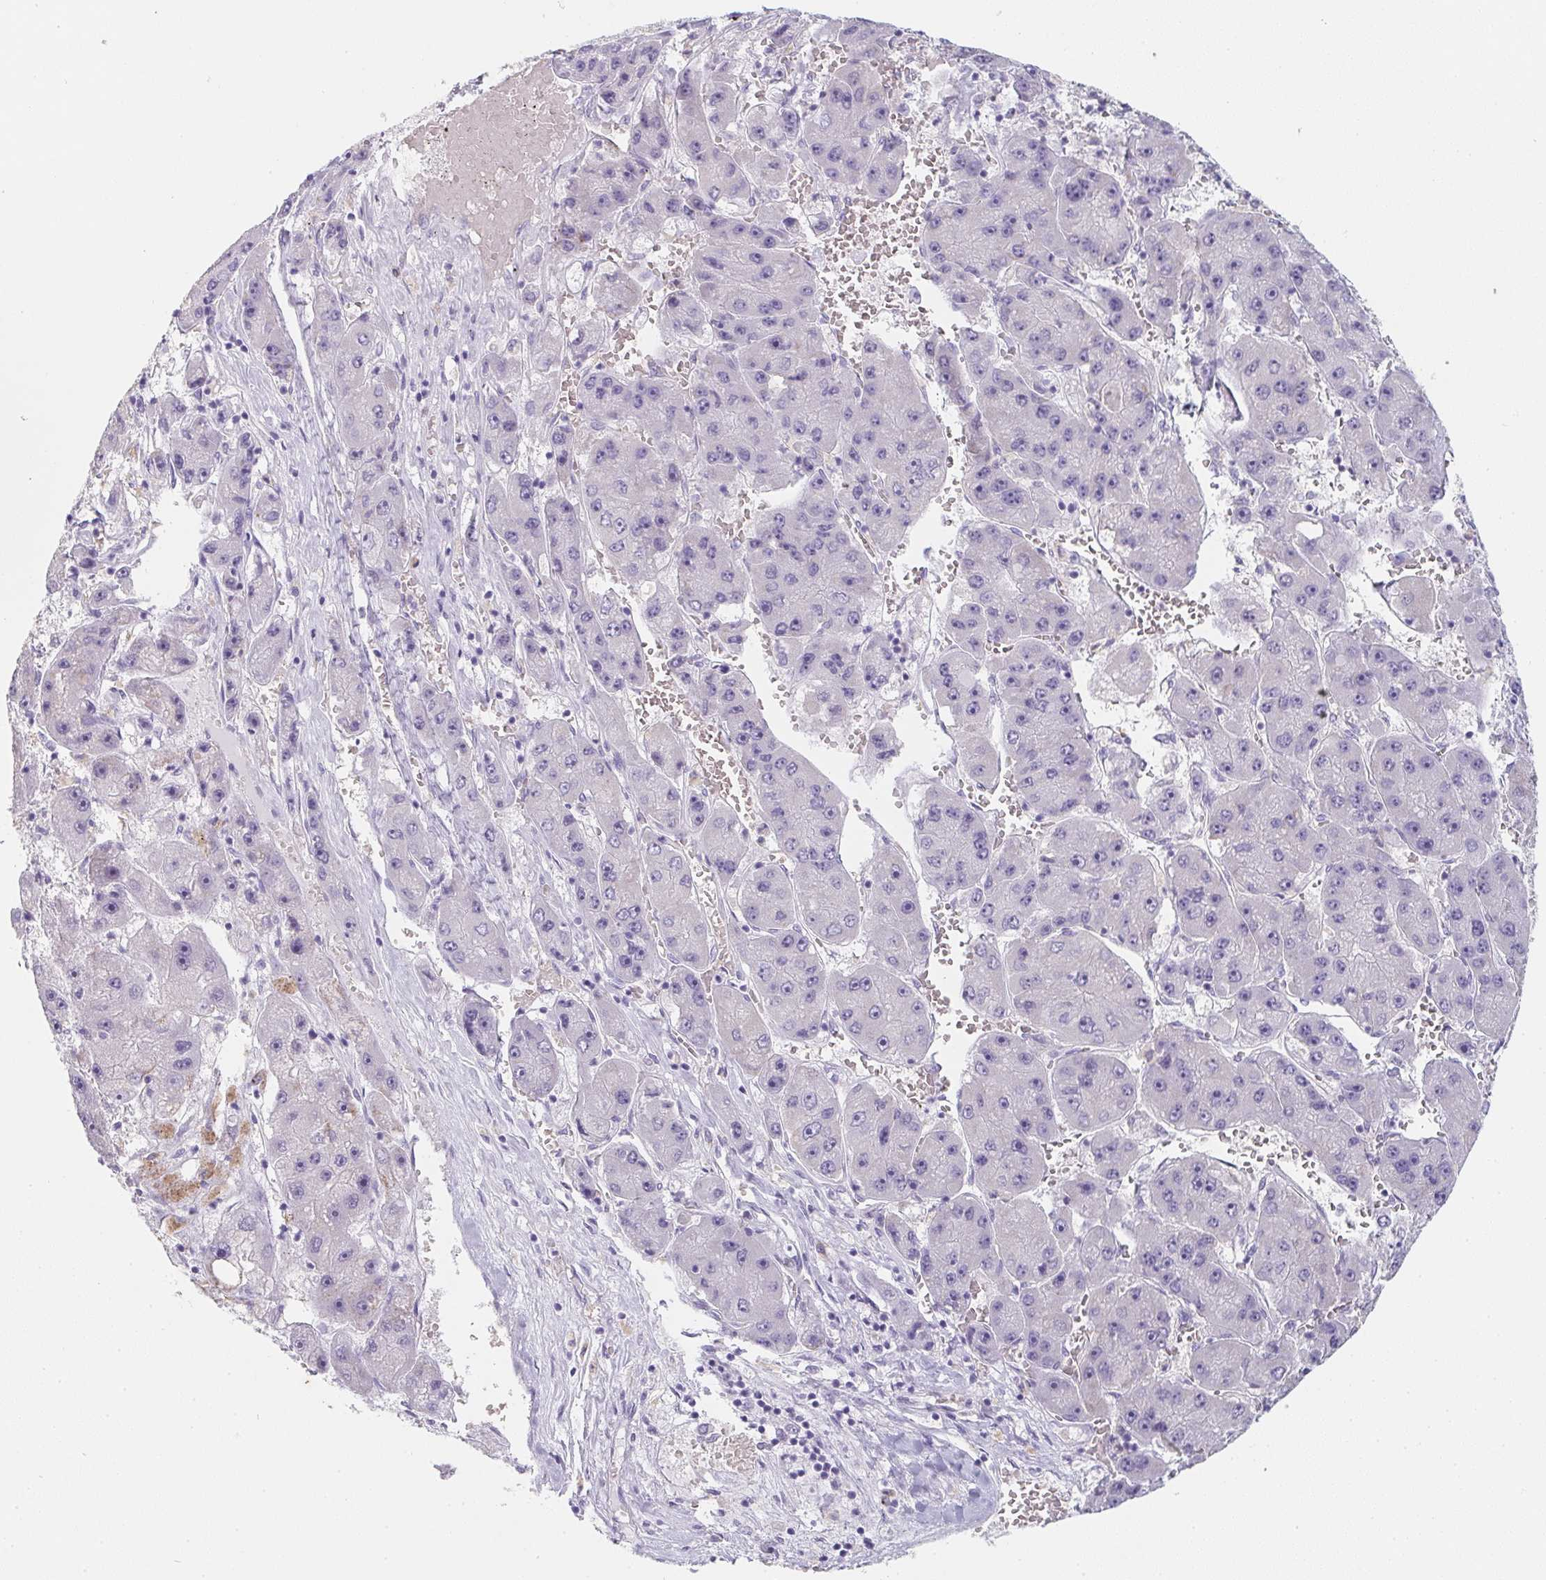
{"staining": {"intensity": "negative", "quantity": "none", "location": "none"}, "tissue": "liver cancer", "cell_type": "Tumor cells", "image_type": "cancer", "snomed": [{"axis": "morphology", "description": "Carcinoma, Hepatocellular, NOS"}, {"axis": "topography", "description": "Liver"}], "caption": "The histopathology image exhibits no significant positivity in tumor cells of liver cancer.", "gene": "DCD", "patient": {"sex": "female", "age": 61}}